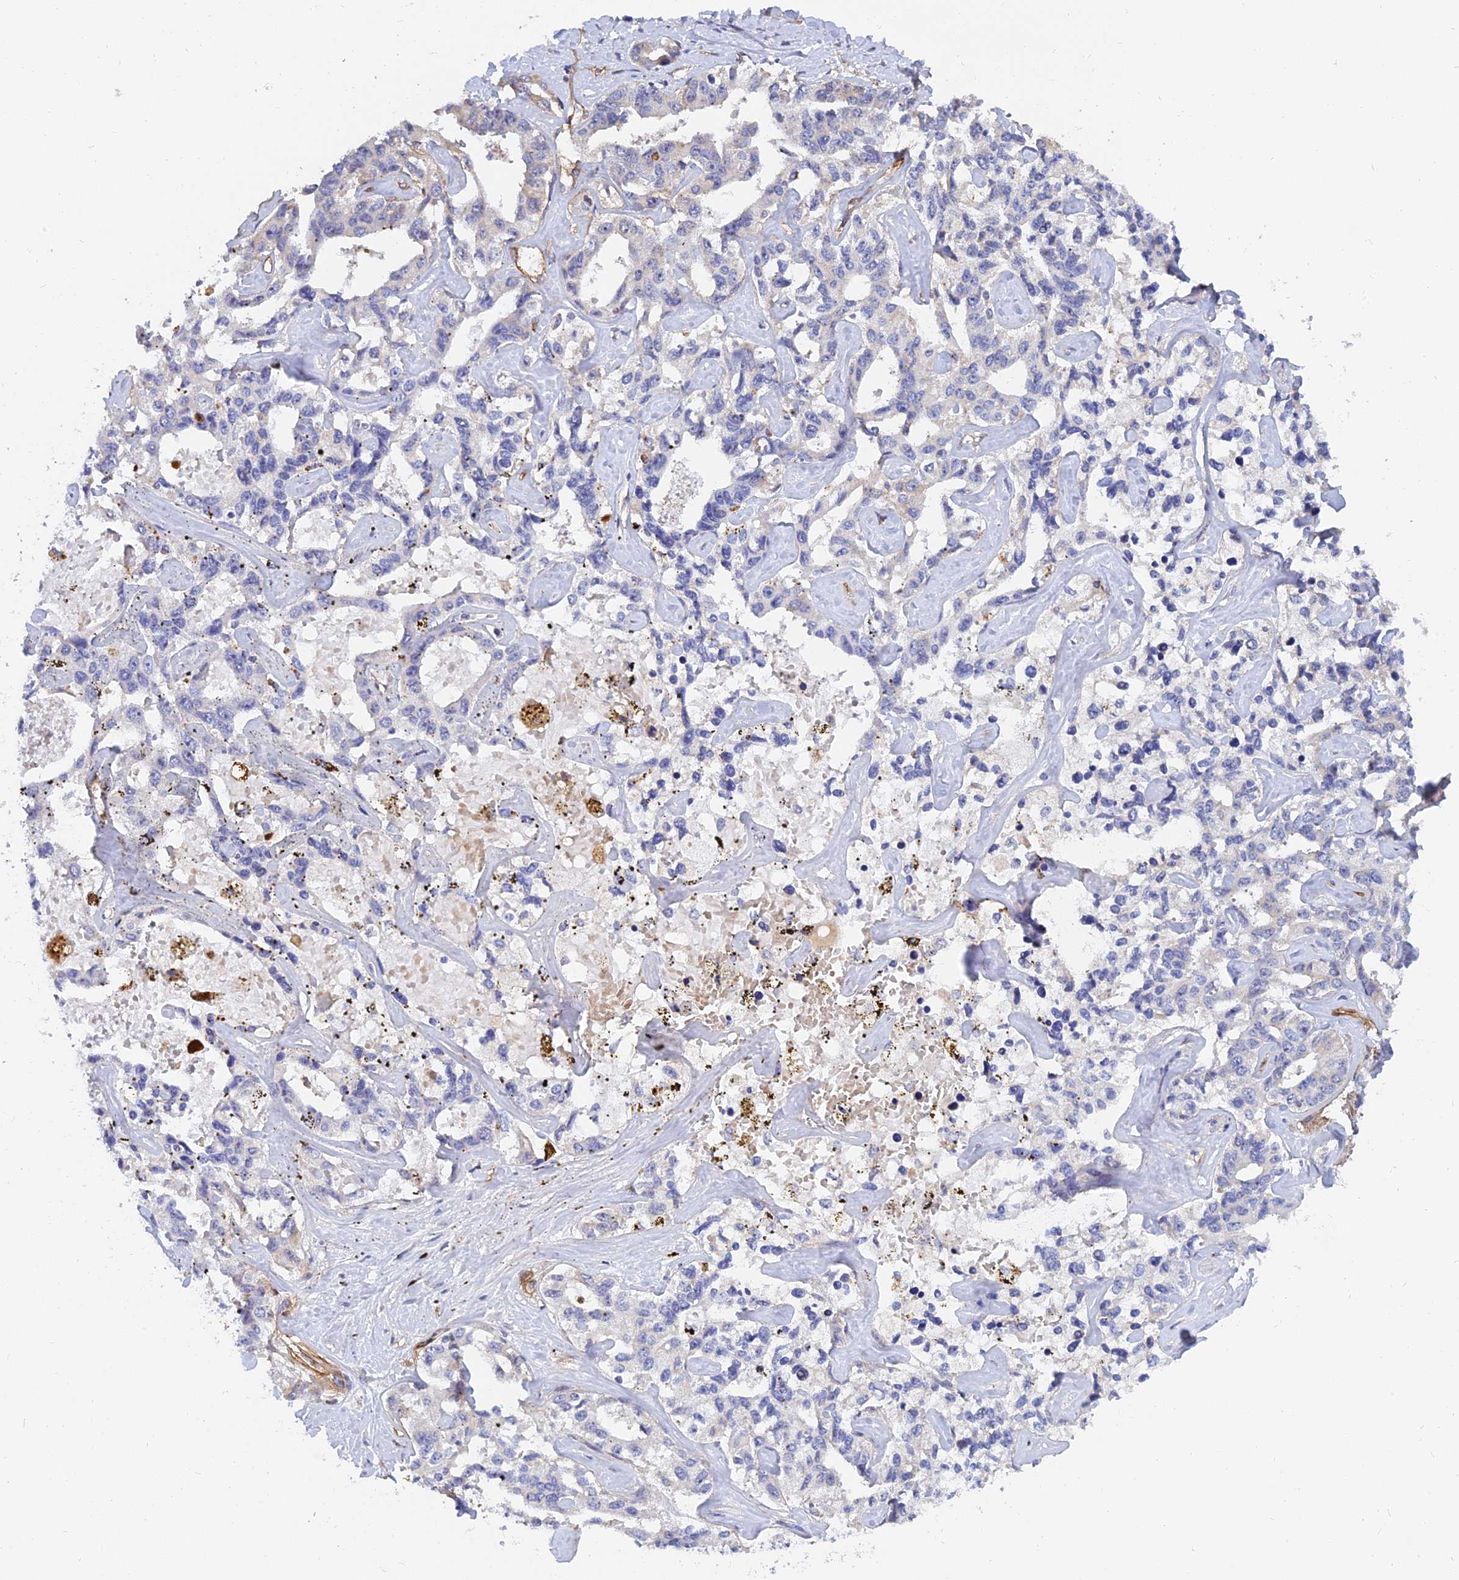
{"staining": {"intensity": "negative", "quantity": "none", "location": "none"}, "tissue": "liver cancer", "cell_type": "Tumor cells", "image_type": "cancer", "snomed": [{"axis": "morphology", "description": "Cholangiocarcinoma"}, {"axis": "topography", "description": "Liver"}], "caption": "Liver cholangiocarcinoma stained for a protein using immunohistochemistry (IHC) displays no staining tumor cells.", "gene": "MRPL35", "patient": {"sex": "male", "age": 59}}